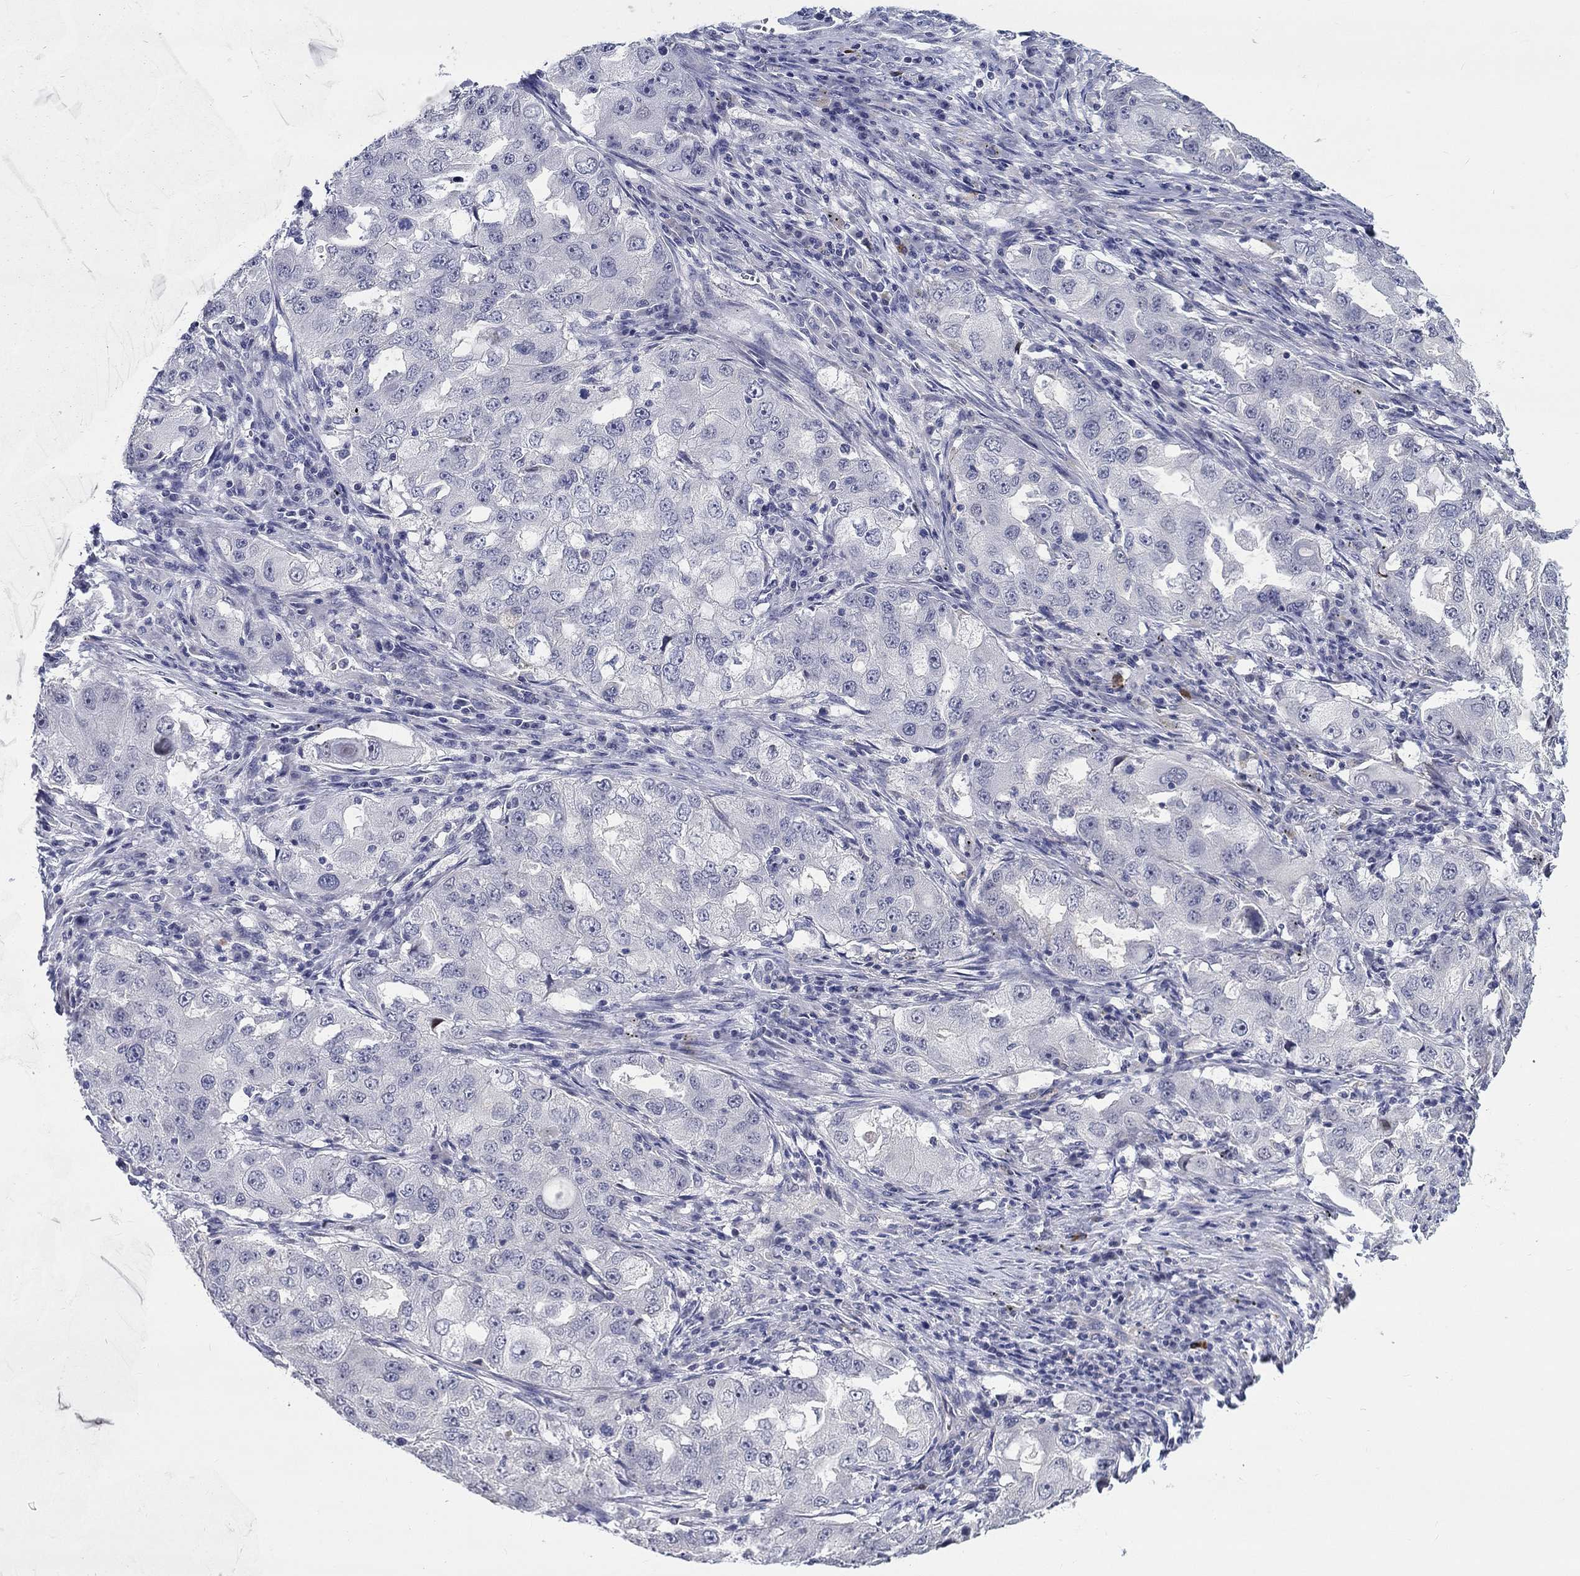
{"staining": {"intensity": "negative", "quantity": "none", "location": "none"}, "tissue": "lung cancer", "cell_type": "Tumor cells", "image_type": "cancer", "snomed": [{"axis": "morphology", "description": "Adenocarcinoma, NOS"}, {"axis": "topography", "description": "Lung"}], "caption": "An IHC photomicrograph of lung adenocarcinoma is shown. There is no staining in tumor cells of lung adenocarcinoma.", "gene": "SMIM18", "patient": {"sex": "female", "age": 61}}